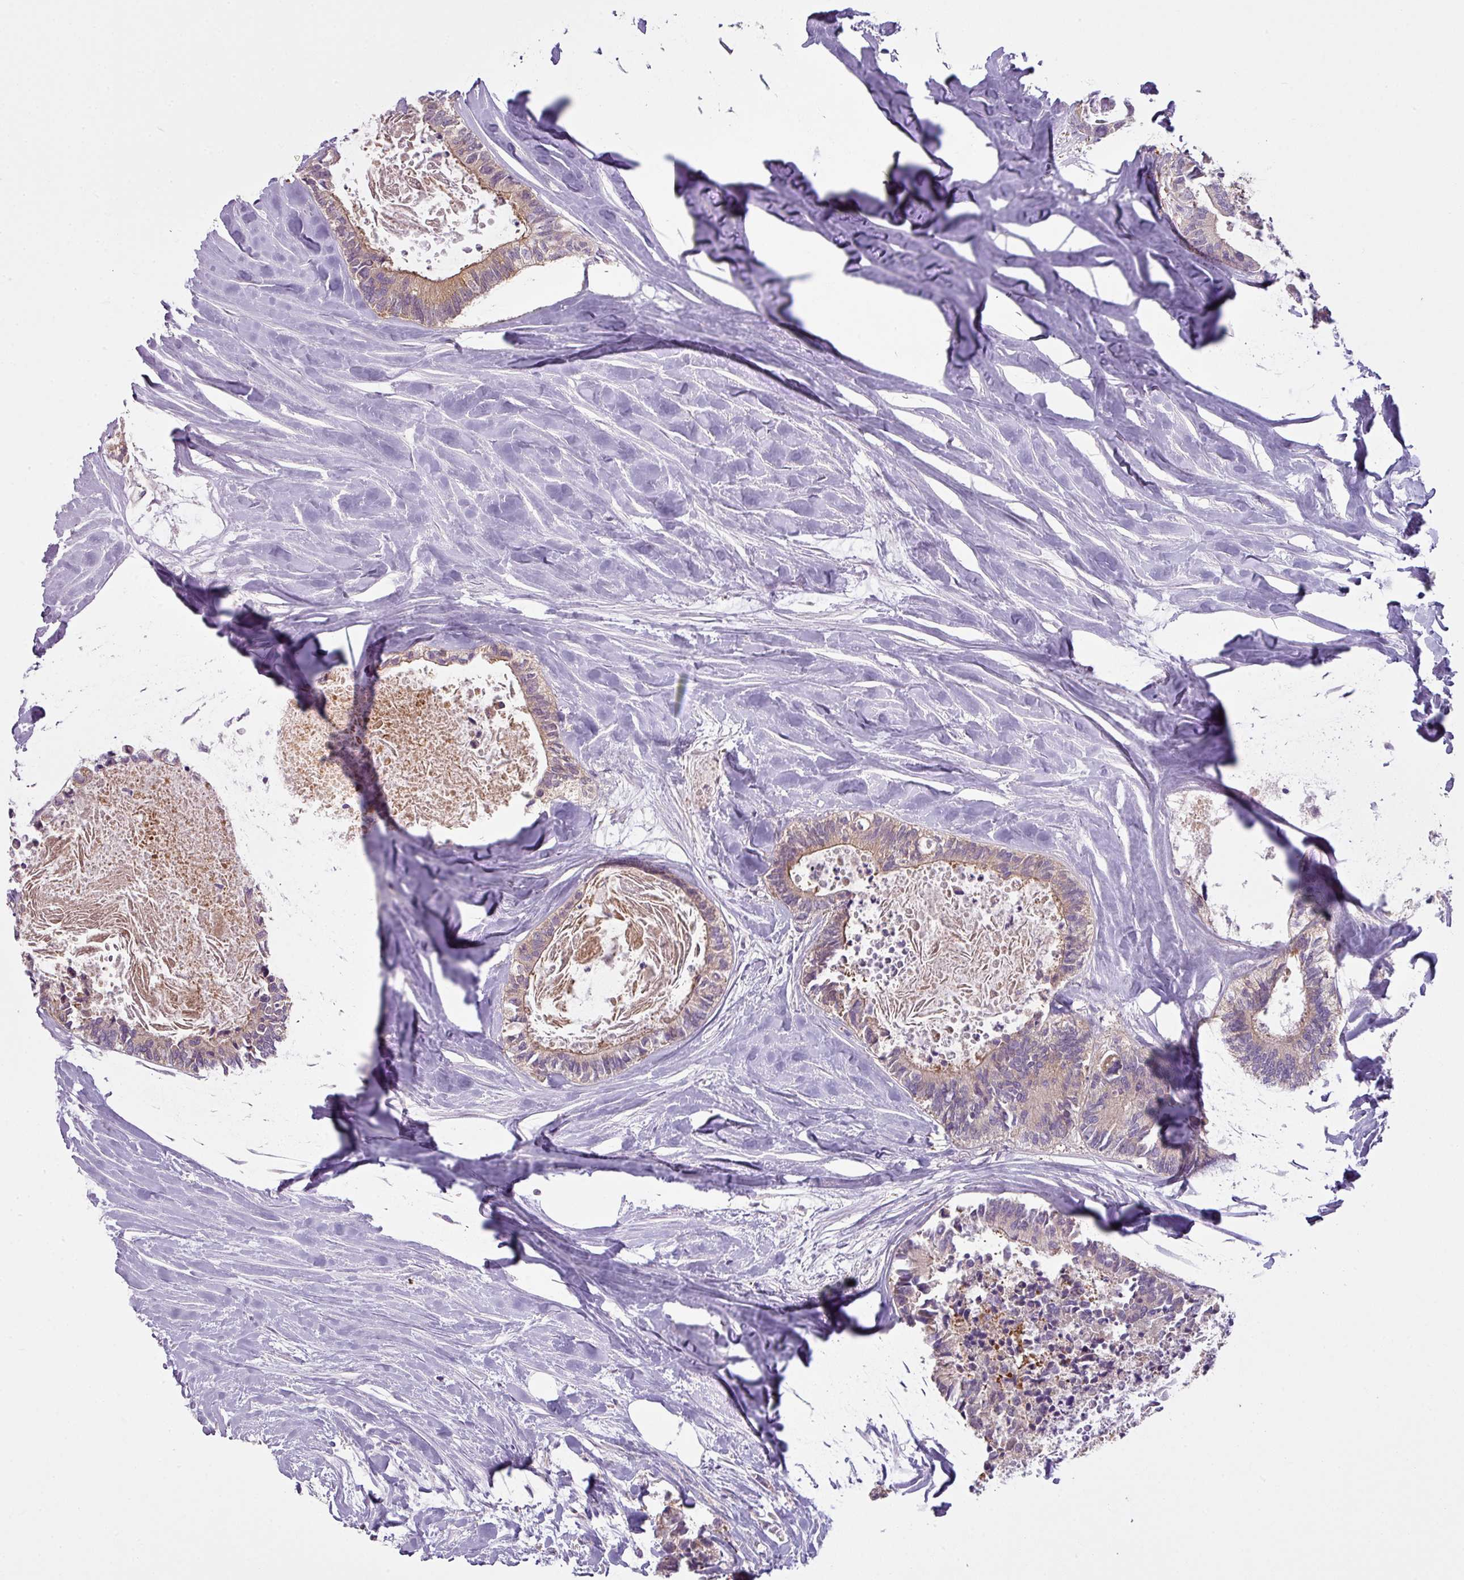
{"staining": {"intensity": "weak", "quantity": ">75%", "location": "cytoplasmic/membranous"}, "tissue": "colorectal cancer", "cell_type": "Tumor cells", "image_type": "cancer", "snomed": [{"axis": "morphology", "description": "Adenocarcinoma, NOS"}, {"axis": "topography", "description": "Colon"}, {"axis": "topography", "description": "Rectum"}], "caption": "Human adenocarcinoma (colorectal) stained with a protein marker reveals weak staining in tumor cells.", "gene": "CAMK2B", "patient": {"sex": "male", "age": 57}}